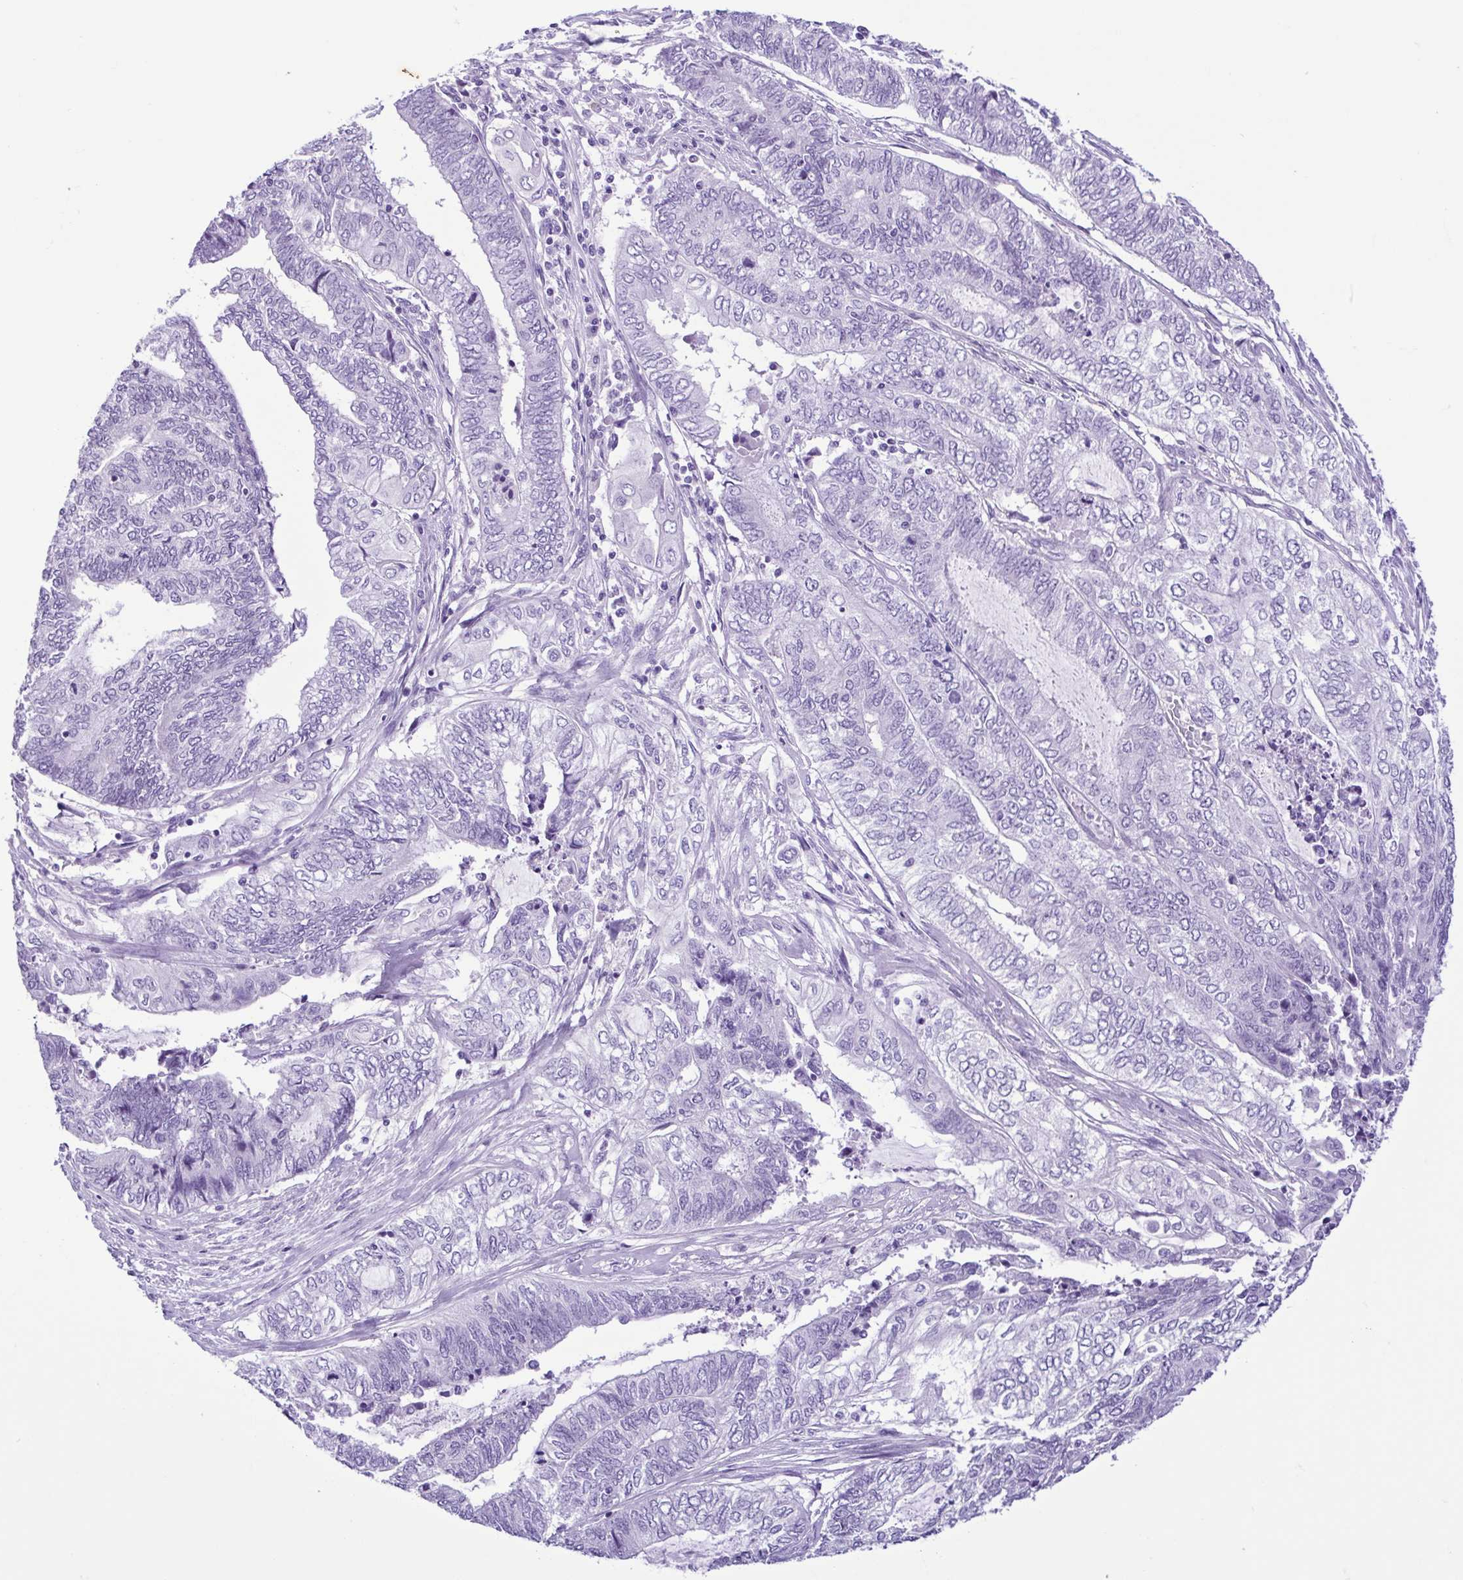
{"staining": {"intensity": "negative", "quantity": "none", "location": "none"}, "tissue": "endometrial cancer", "cell_type": "Tumor cells", "image_type": "cancer", "snomed": [{"axis": "morphology", "description": "Adenocarcinoma, NOS"}, {"axis": "topography", "description": "Uterus"}, {"axis": "topography", "description": "Endometrium"}], "caption": "Immunohistochemistry (IHC) of human endometrial adenocarcinoma reveals no expression in tumor cells.", "gene": "SPATA16", "patient": {"sex": "female", "age": 70}}